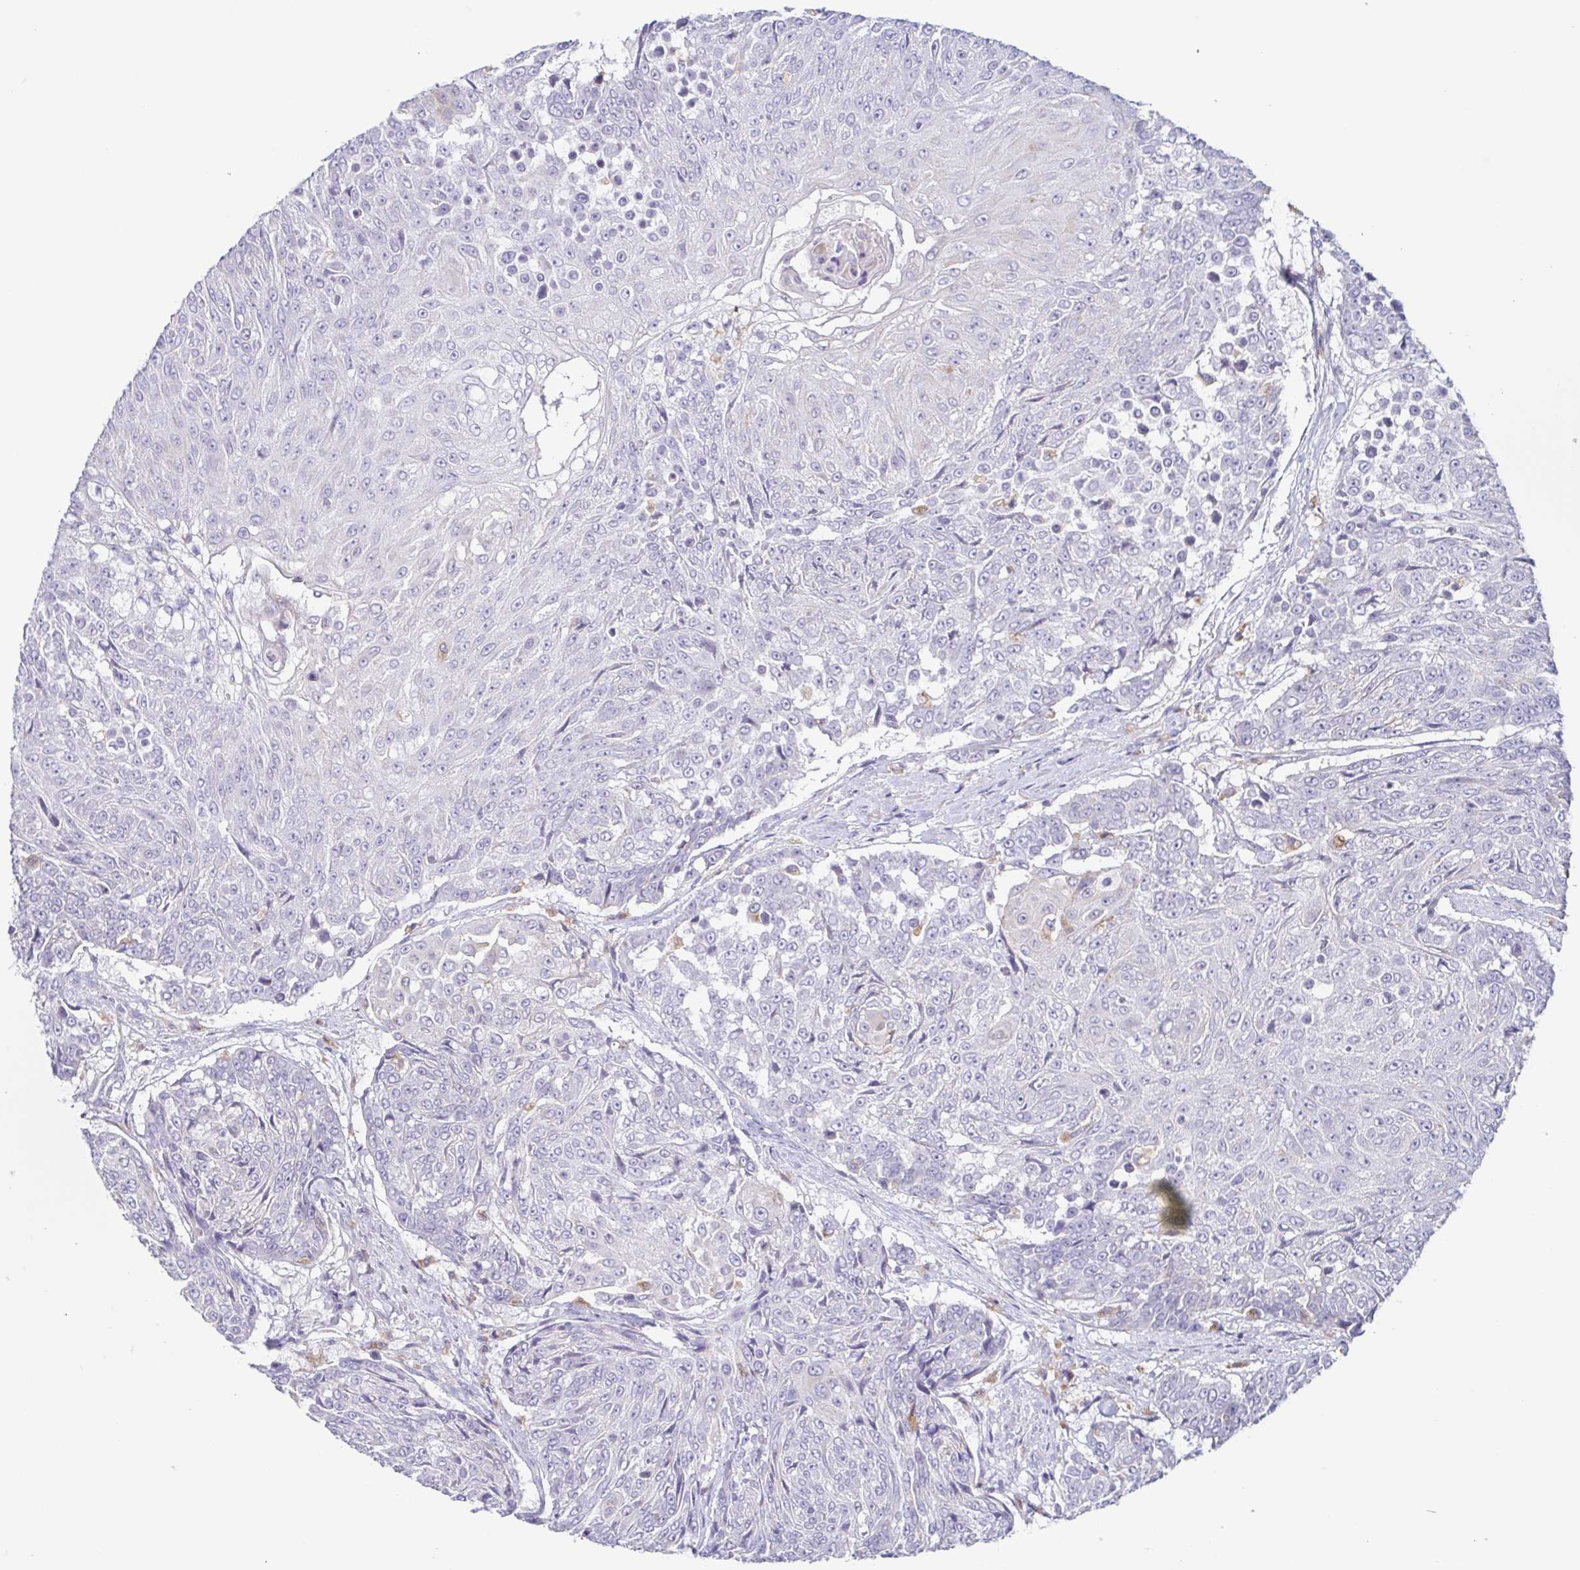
{"staining": {"intensity": "negative", "quantity": "none", "location": "none"}, "tissue": "urothelial cancer", "cell_type": "Tumor cells", "image_type": "cancer", "snomed": [{"axis": "morphology", "description": "Urothelial carcinoma, High grade"}, {"axis": "topography", "description": "Urinary bladder"}], "caption": "This micrograph is of high-grade urothelial carcinoma stained with immunohistochemistry to label a protein in brown with the nuclei are counter-stained blue. There is no expression in tumor cells.", "gene": "ATP6V1G2", "patient": {"sex": "female", "age": 63}}